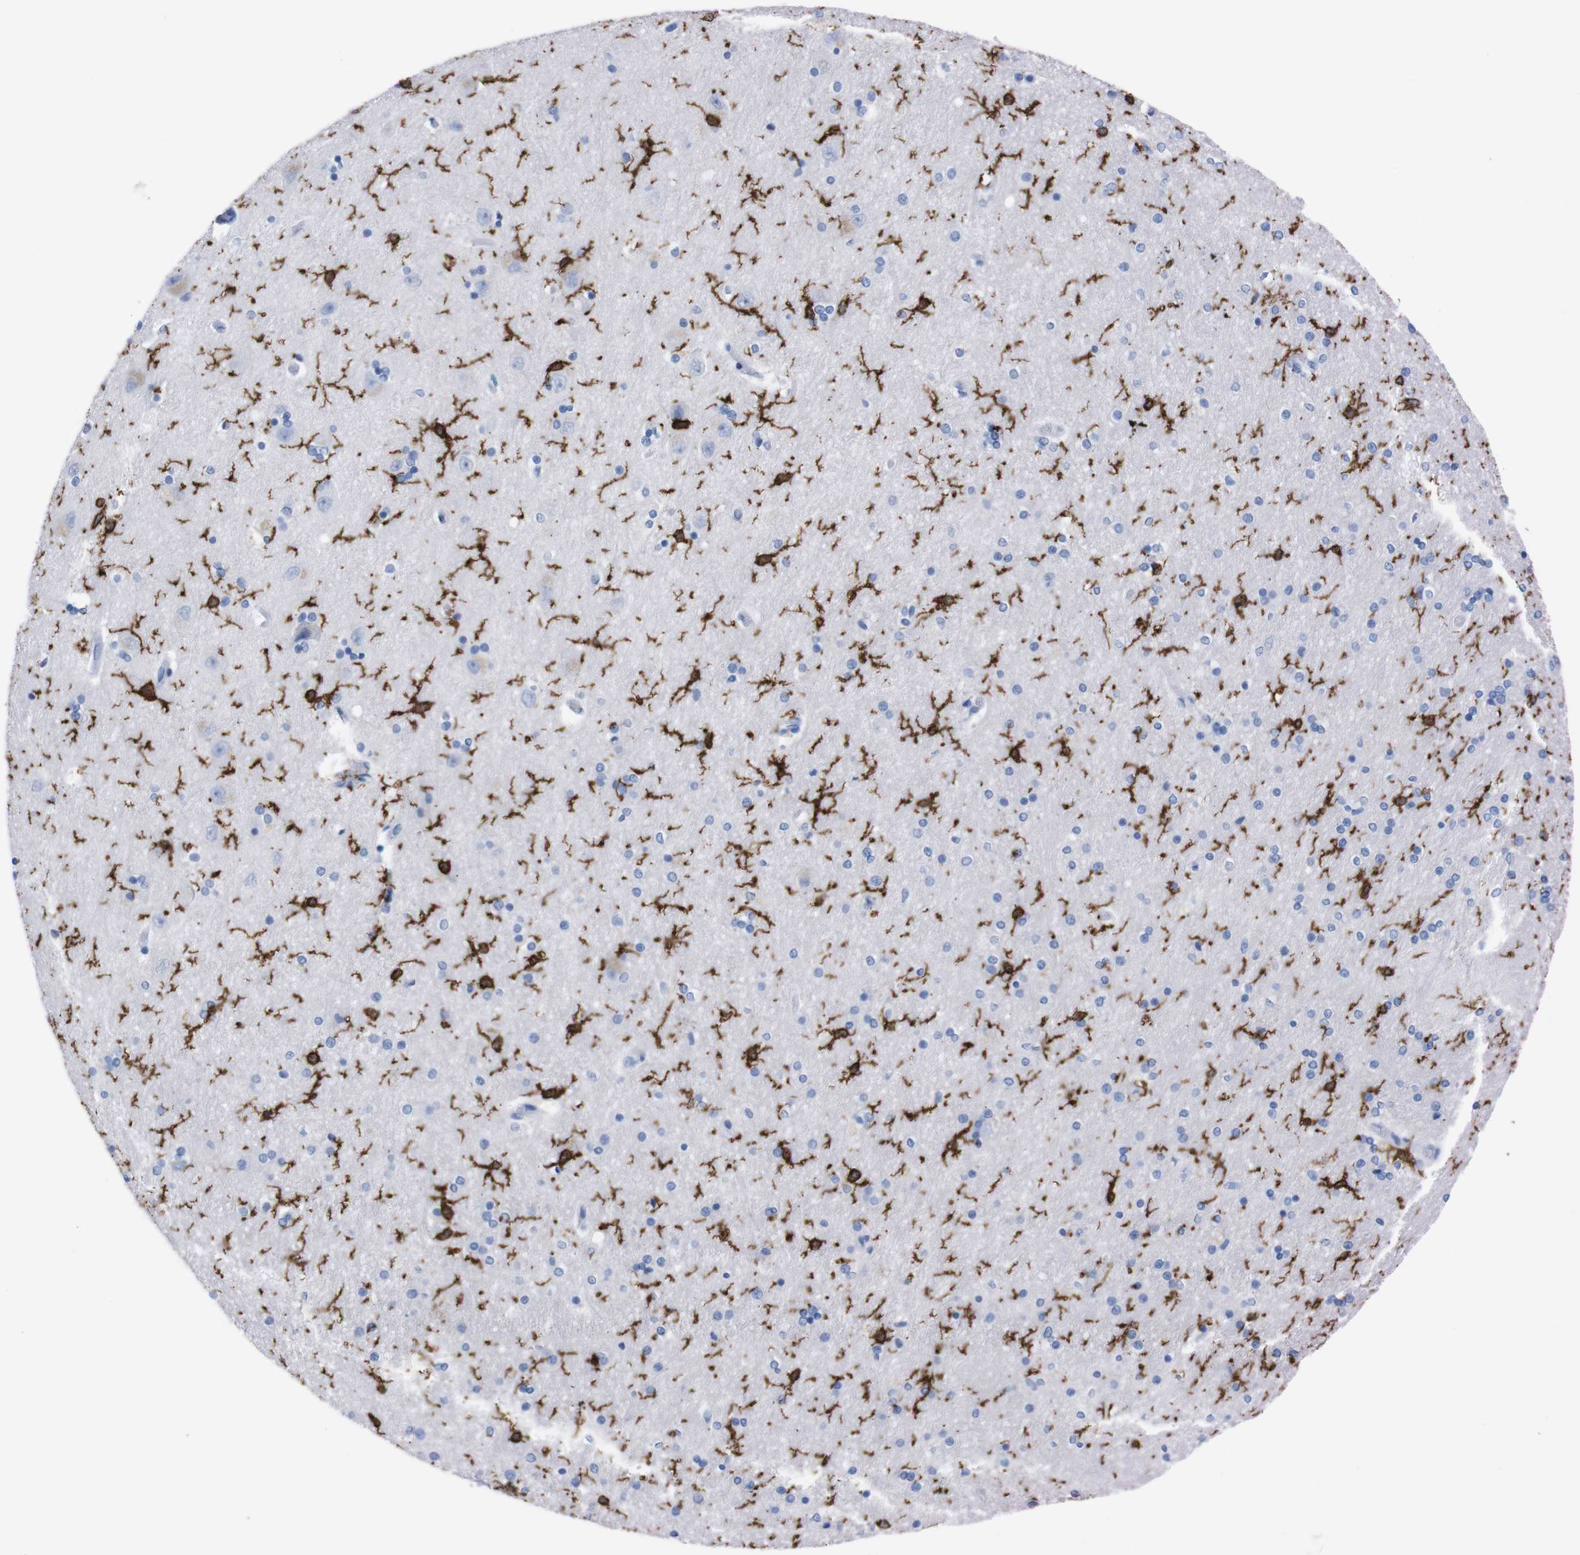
{"staining": {"intensity": "strong", "quantity": "<25%", "location": "cytoplasmic/membranous,nuclear"}, "tissue": "hippocampus", "cell_type": "Glial cells", "image_type": "normal", "snomed": [{"axis": "morphology", "description": "Normal tissue, NOS"}, {"axis": "topography", "description": "Hippocampus"}], "caption": "Immunohistochemical staining of unremarkable hippocampus demonstrates <25% levels of strong cytoplasmic/membranous,nuclear protein staining in approximately <25% of glial cells. Using DAB (3,3'-diaminobenzidine) (brown) and hematoxylin (blue) stains, captured at high magnification using brightfield microscopy.", "gene": "P2RY12", "patient": {"sex": "female", "age": 54}}